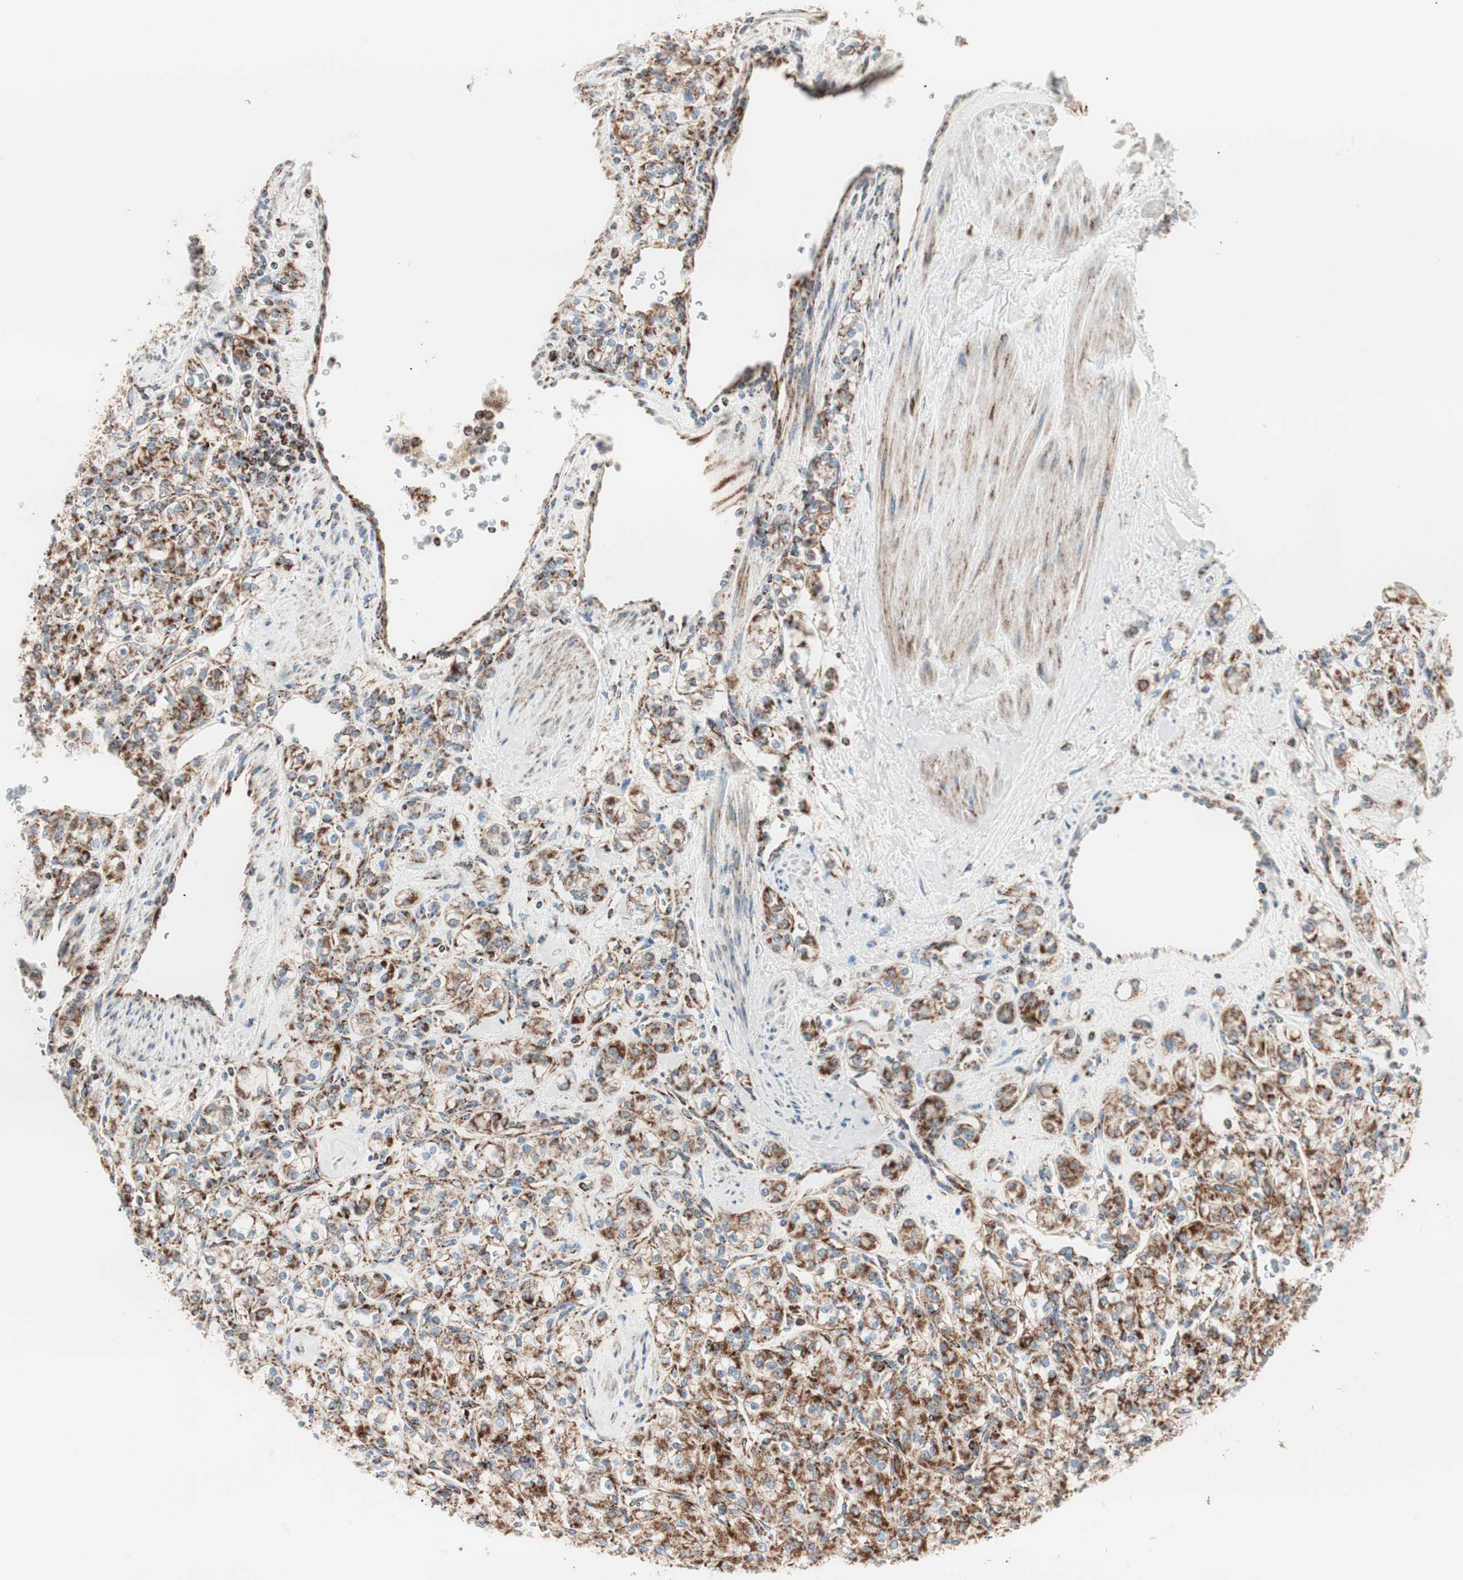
{"staining": {"intensity": "moderate", "quantity": ">75%", "location": "cytoplasmic/membranous"}, "tissue": "renal cancer", "cell_type": "Tumor cells", "image_type": "cancer", "snomed": [{"axis": "morphology", "description": "Adenocarcinoma, NOS"}, {"axis": "topography", "description": "Kidney"}], "caption": "This histopathology image exhibits renal cancer (adenocarcinoma) stained with IHC to label a protein in brown. The cytoplasmic/membranous of tumor cells show moderate positivity for the protein. Nuclei are counter-stained blue.", "gene": "TOMM20", "patient": {"sex": "male", "age": 77}}